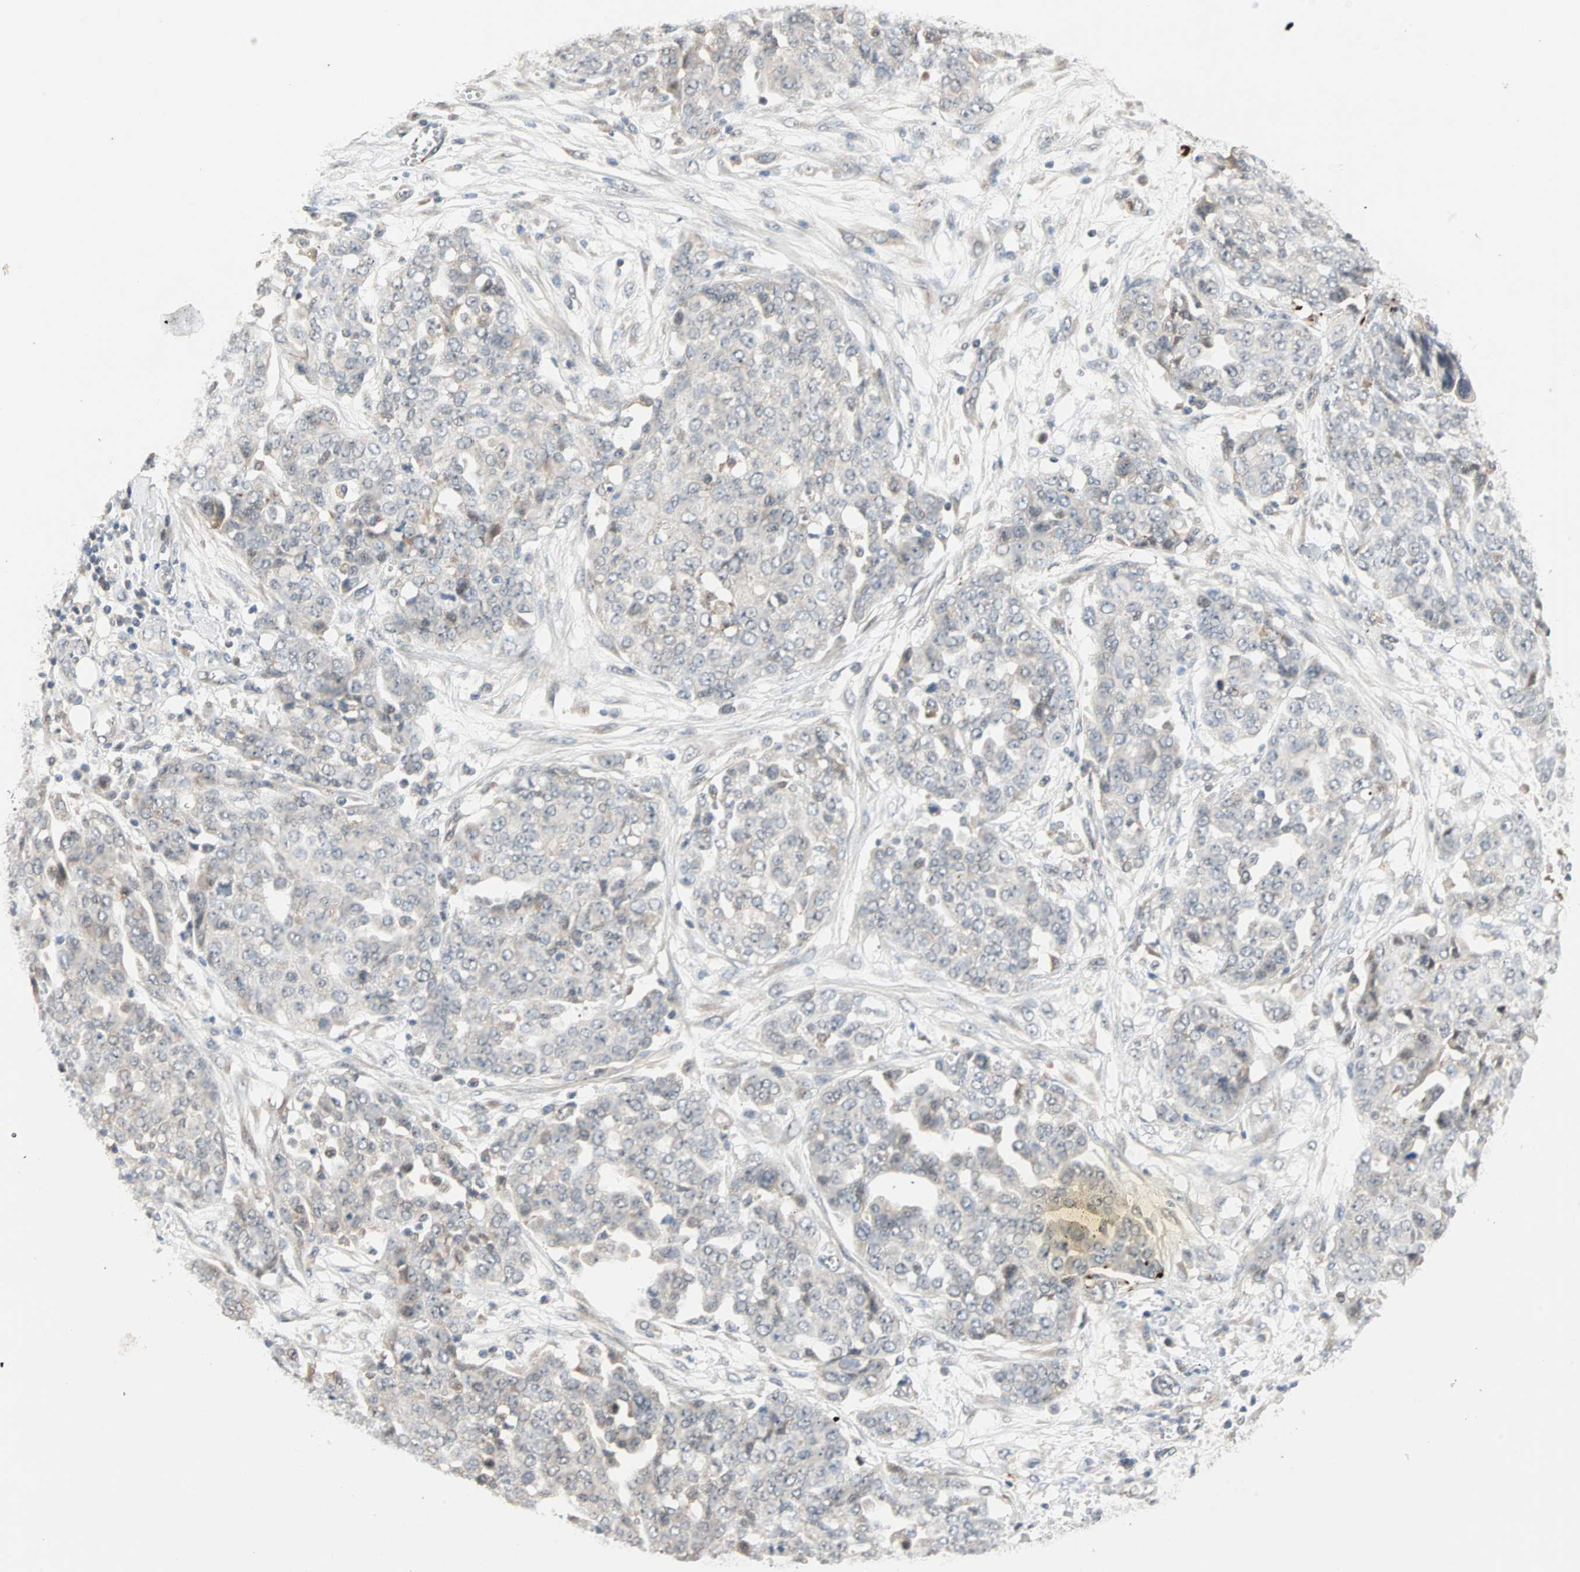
{"staining": {"intensity": "negative", "quantity": "none", "location": "none"}, "tissue": "ovarian cancer", "cell_type": "Tumor cells", "image_type": "cancer", "snomed": [{"axis": "morphology", "description": "Cystadenocarcinoma, serous, NOS"}, {"axis": "topography", "description": "Soft tissue"}, {"axis": "topography", "description": "Ovary"}], "caption": "This image is of ovarian cancer stained with immunohistochemistry (IHC) to label a protein in brown with the nuclei are counter-stained blue. There is no expression in tumor cells.", "gene": "PROS1", "patient": {"sex": "female", "age": 57}}